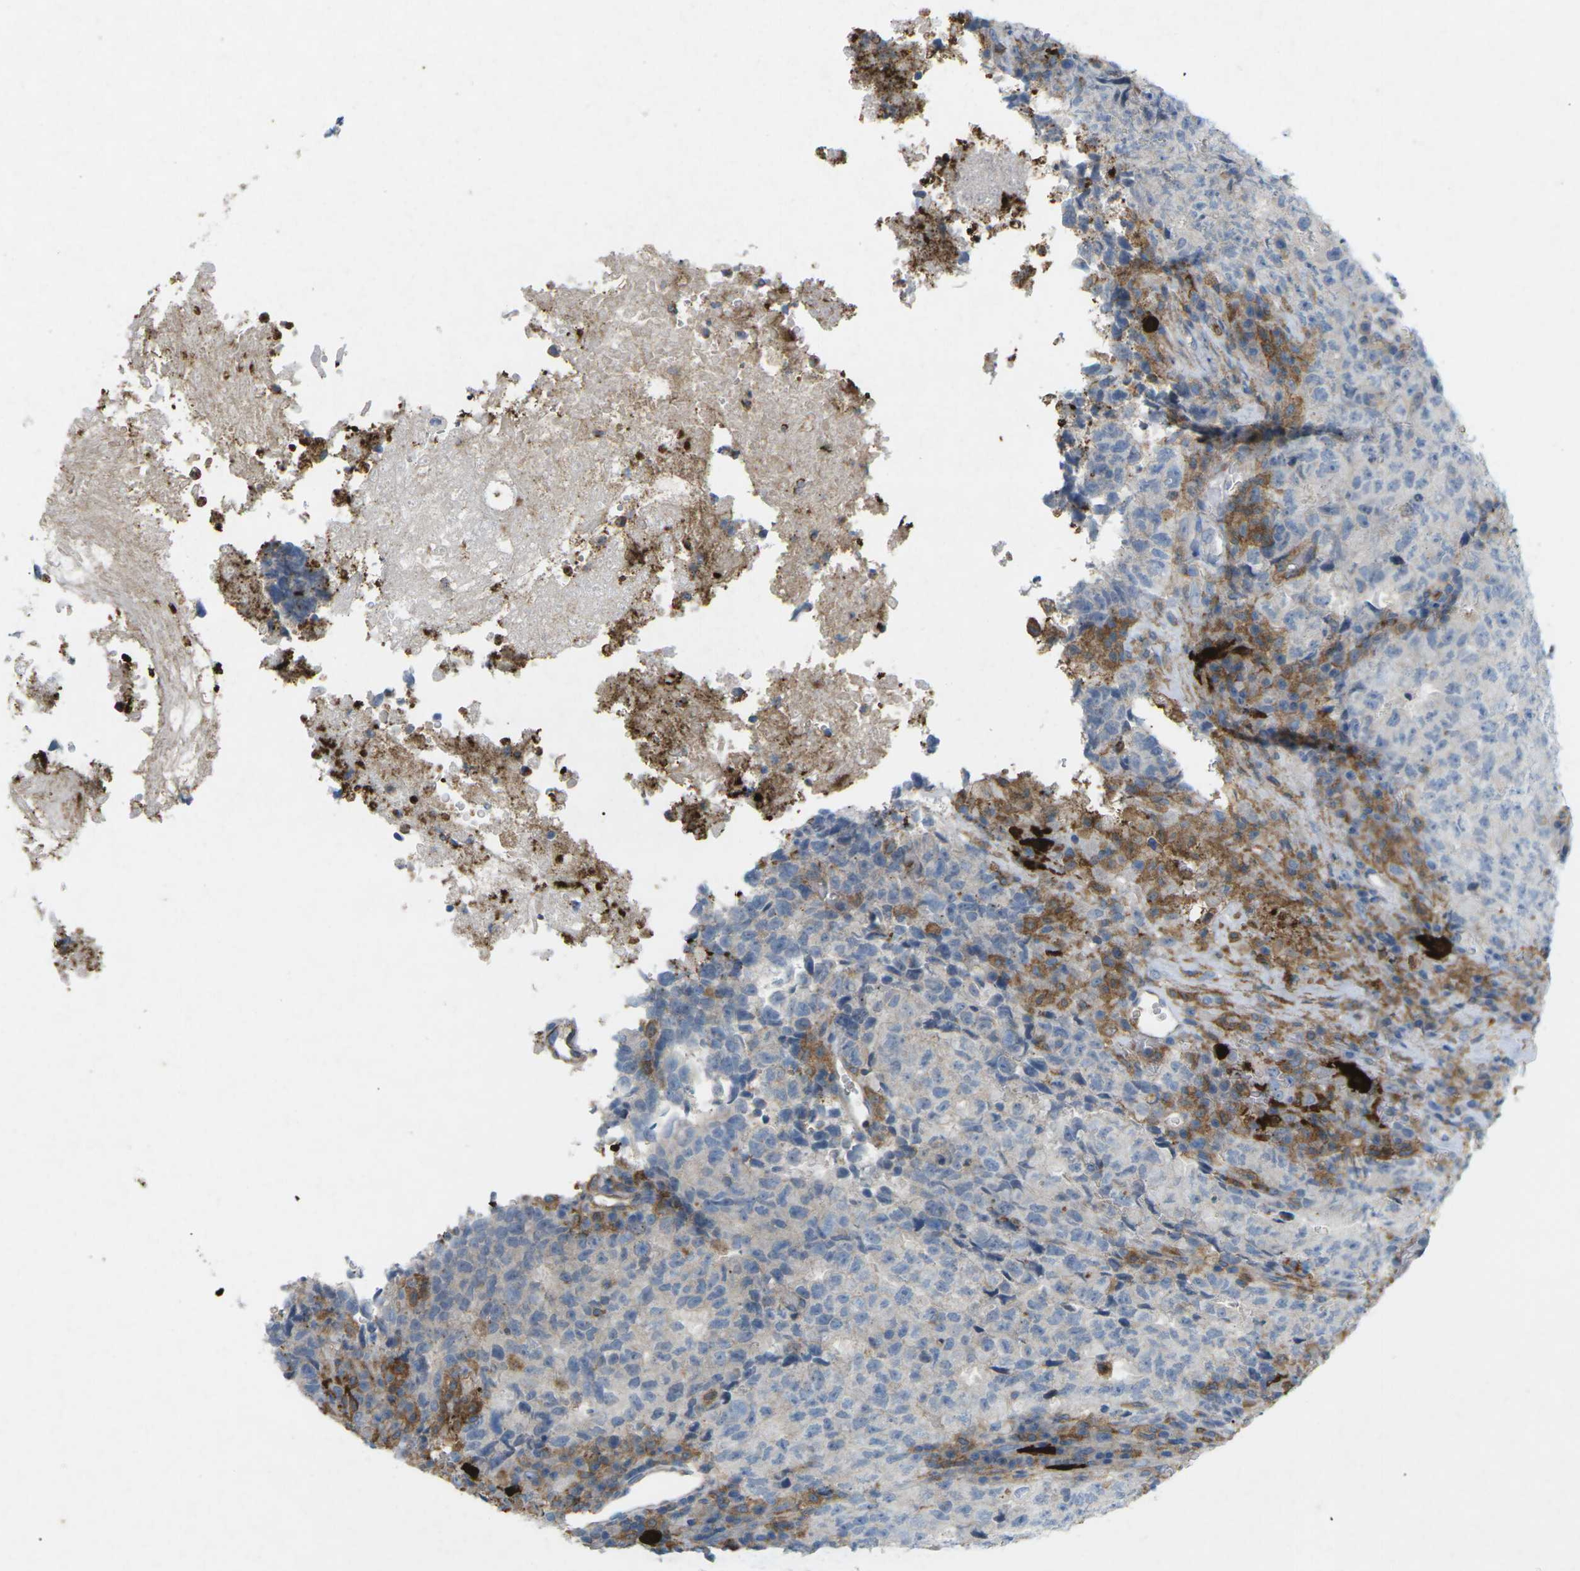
{"staining": {"intensity": "negative", "quantity": "none", "location": "none"}, "tissue": "testis cancer", "cell_type": "Tumor cells", "image_type": "cancer", "snomed": [{"axis": "morphology", "description": "Necrosis, NOS"}, {"axis": "morphology", "description": "Carcinoma, Embryonal, NOS"}, {"axis": "topography", "description": "Testis"}], "caption": "Immunohistochemical staining of human testis embryonal carcinoma demonstrates no significant expression in tumor cells.", "gene": "STK11", "patient": {"sex": "male", "age": 19}}